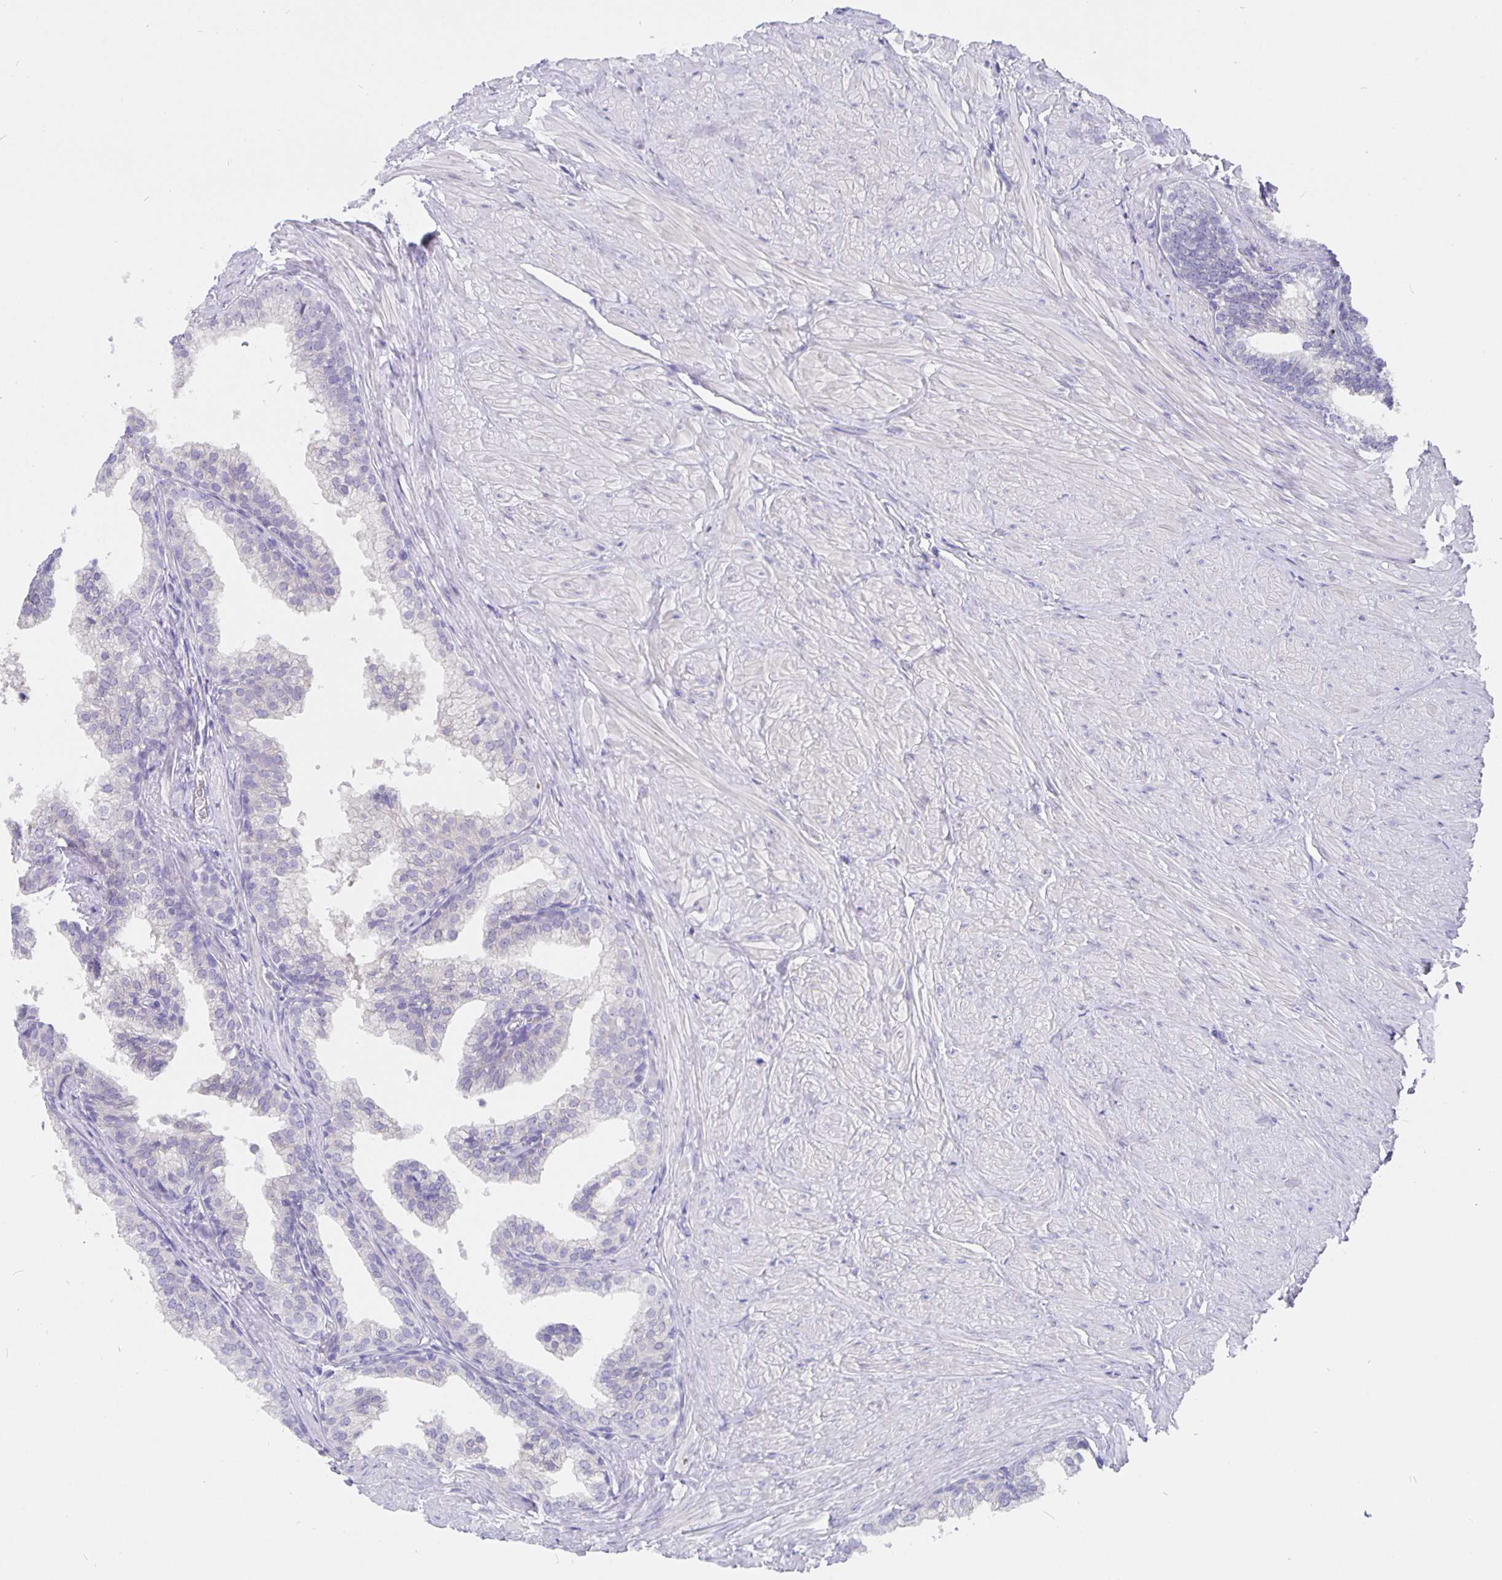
{"staining": {"intensity": "negative", "quantity": "none", "location": "none"}, "tissue": "prostate", "cell_type": "Glandular cells", "image_type": "normal", "snomed": [{"axis": "morphology", "description": "Normal tissue, NOS"}, {"axis": "topography", "description": "Prostate"}, {"axis": "topography", "description": "Peripheral nerve tissue"}], "caption": "DAB (3,3'-diaminobenzidine) immunohistochemical staining of unremarkable human prostate reveals no significant expression in glandular cells.", "gene": "CFAP74", "patient": {"sex": "male", "age": 55}}